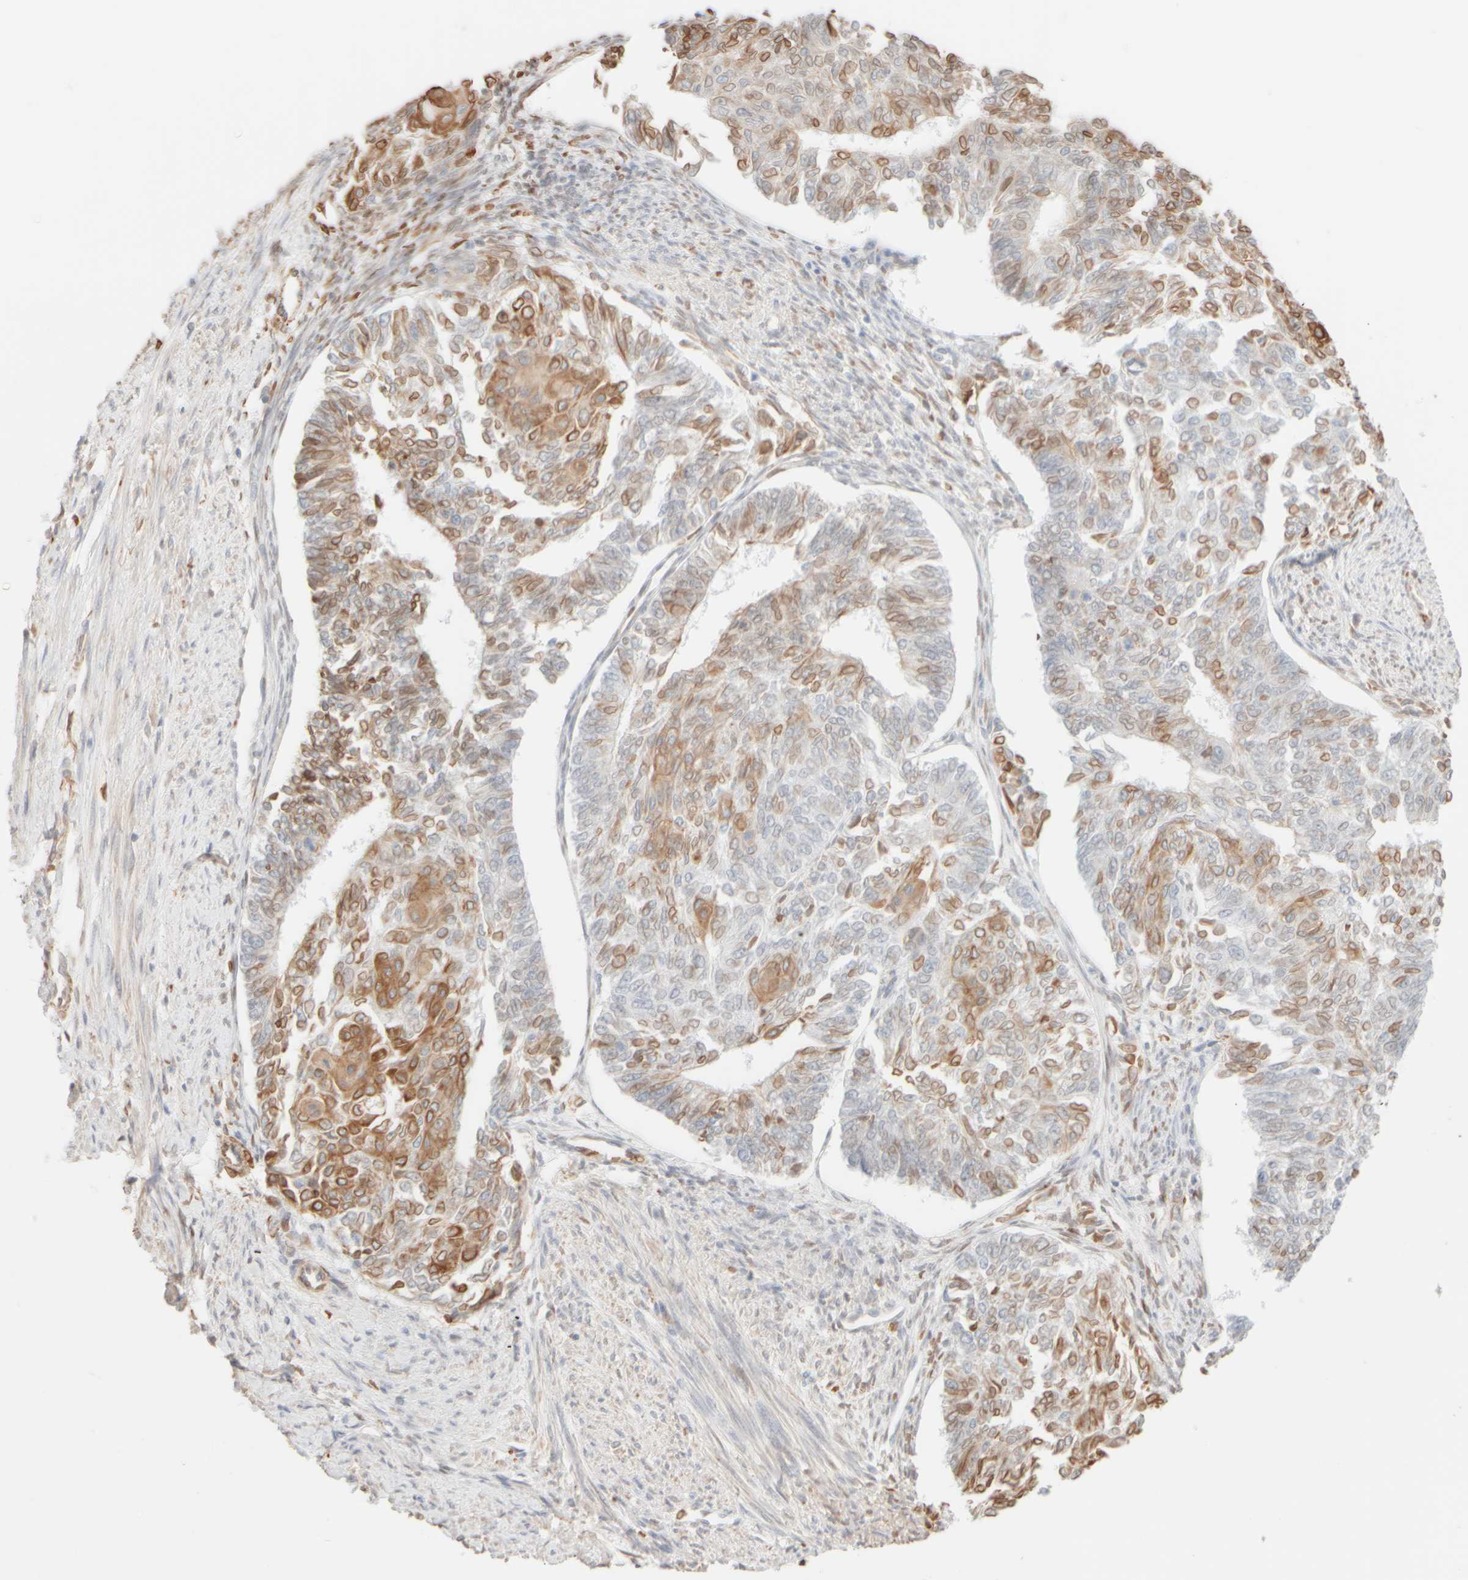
{"staining": {"intensity": "moderate", "quantity": "25%-75%", "location": "cytoplasmic/membranous"}, "tissue": "endometrial cancer", "cell_type": "Tumor cells", "image_type": "cancer", "snomed": [{"axis": "morphology", "description": "Adenocarcinoma, NOS"}, {"axis": "topography", "description": "Endometrium"}], "caption": "Immunohistochemical staining of adenocarcinoma (endometrial) demonstrates medium levels of moderate cytoplasmic/membranous protein positivity in about 25%-75% of tumor cells. The staining was performed using DAB, with brown indicating positive protein expression. Nuclei are stained blue with hematoxylin.", "gene": "KRT15", "patient": {"sex": "female", "age": 32}}